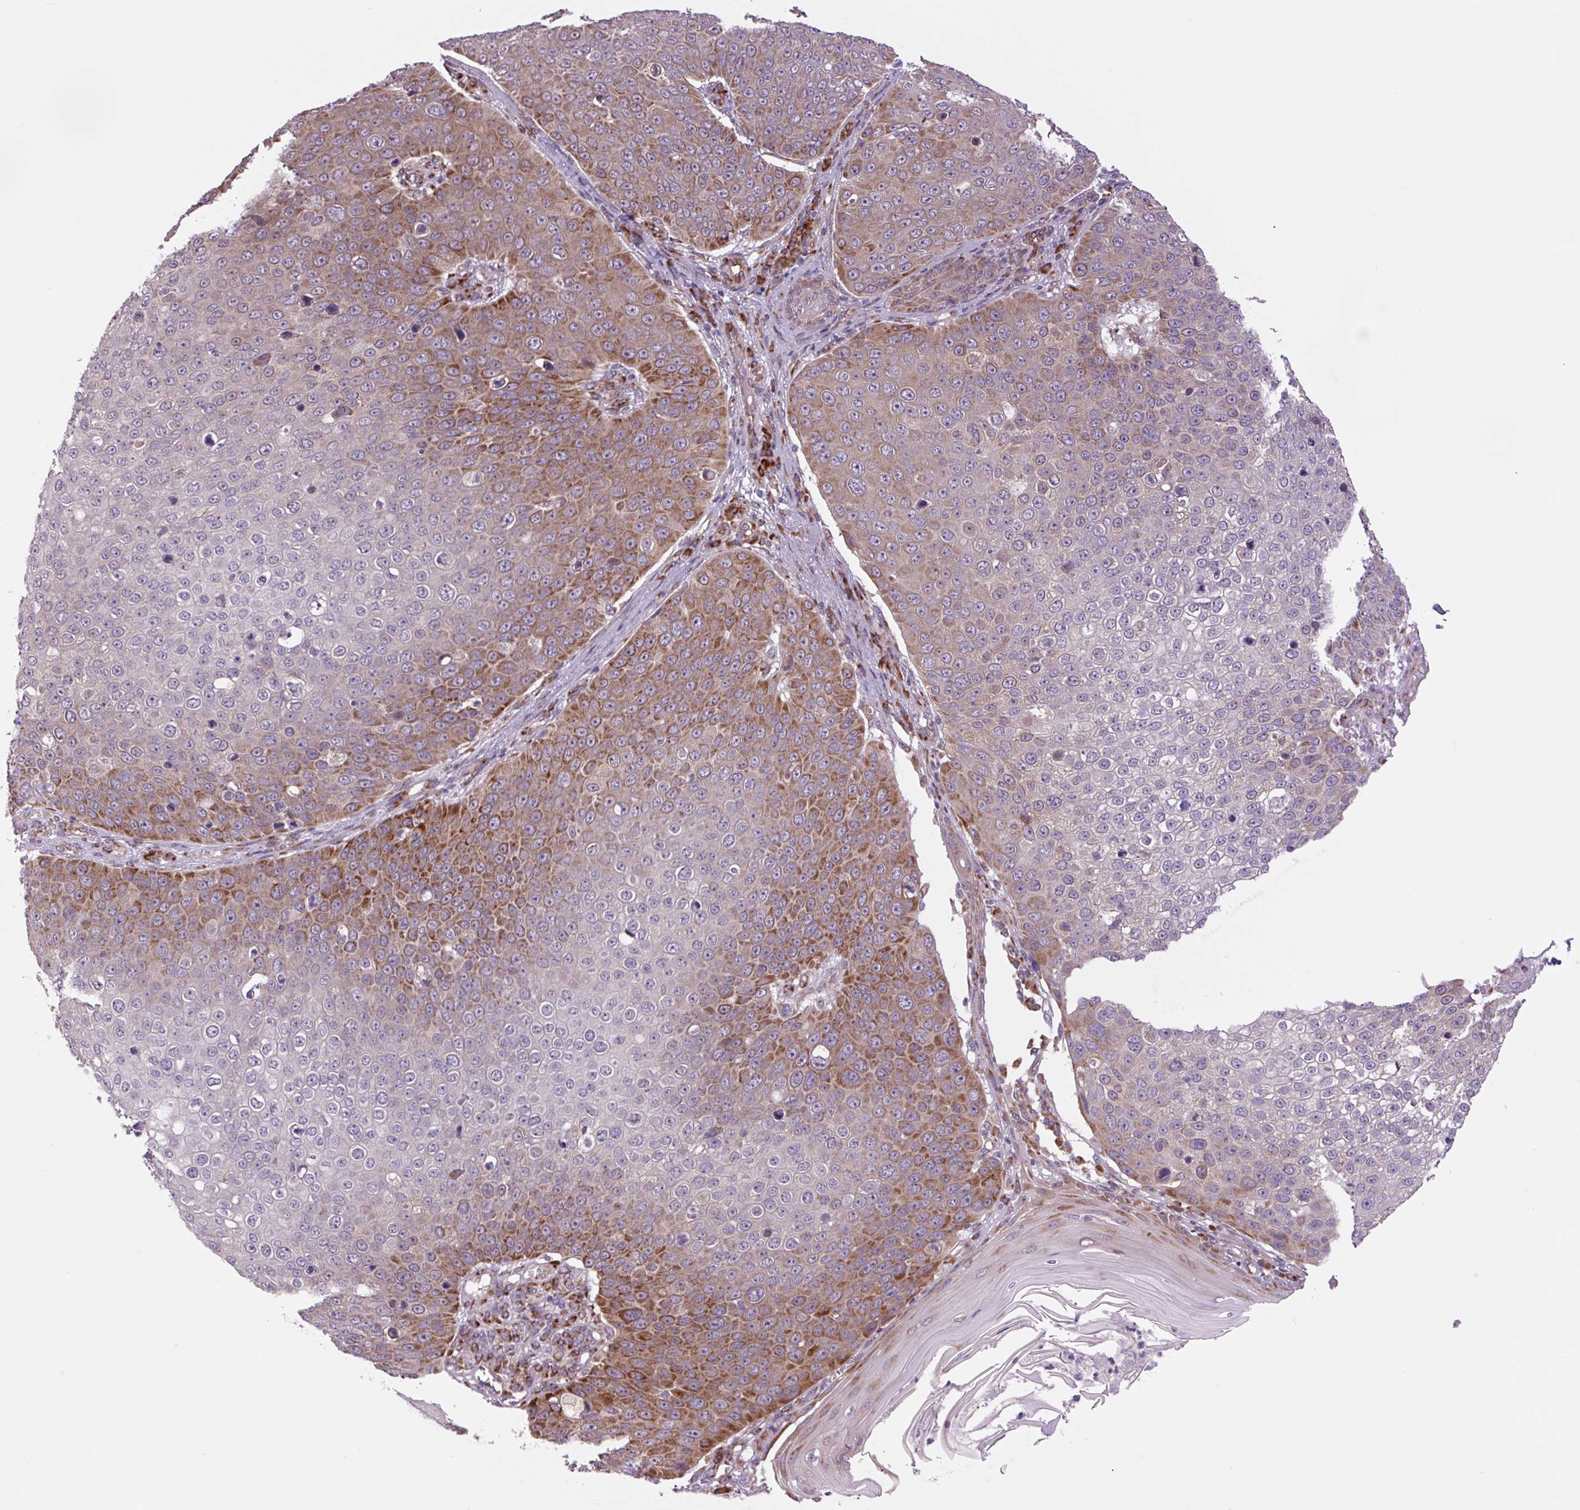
{"staining": {"intensity": "moderate", "quantity": "25%-75%", "location": "cytoplasmic/membranous"}, "tissue": "skin cancer", "cell_type": "Tumor cells", "image_type": "cancer", "snomed": [{"axis": "morphology", "description": "Squamous cell carcinoma, NOS"}, {"axis": "topography", "description": "Skin"}], "caption": "Skin cancer (squamous cell carcinoma) stained with a brown dye shows moderate cytoplasmic/membranous positive positivity in approximately 25%-75% of tumor cells.", "gene": "PLA2G4A", "patient": {"sex": "male", "age": 71}}